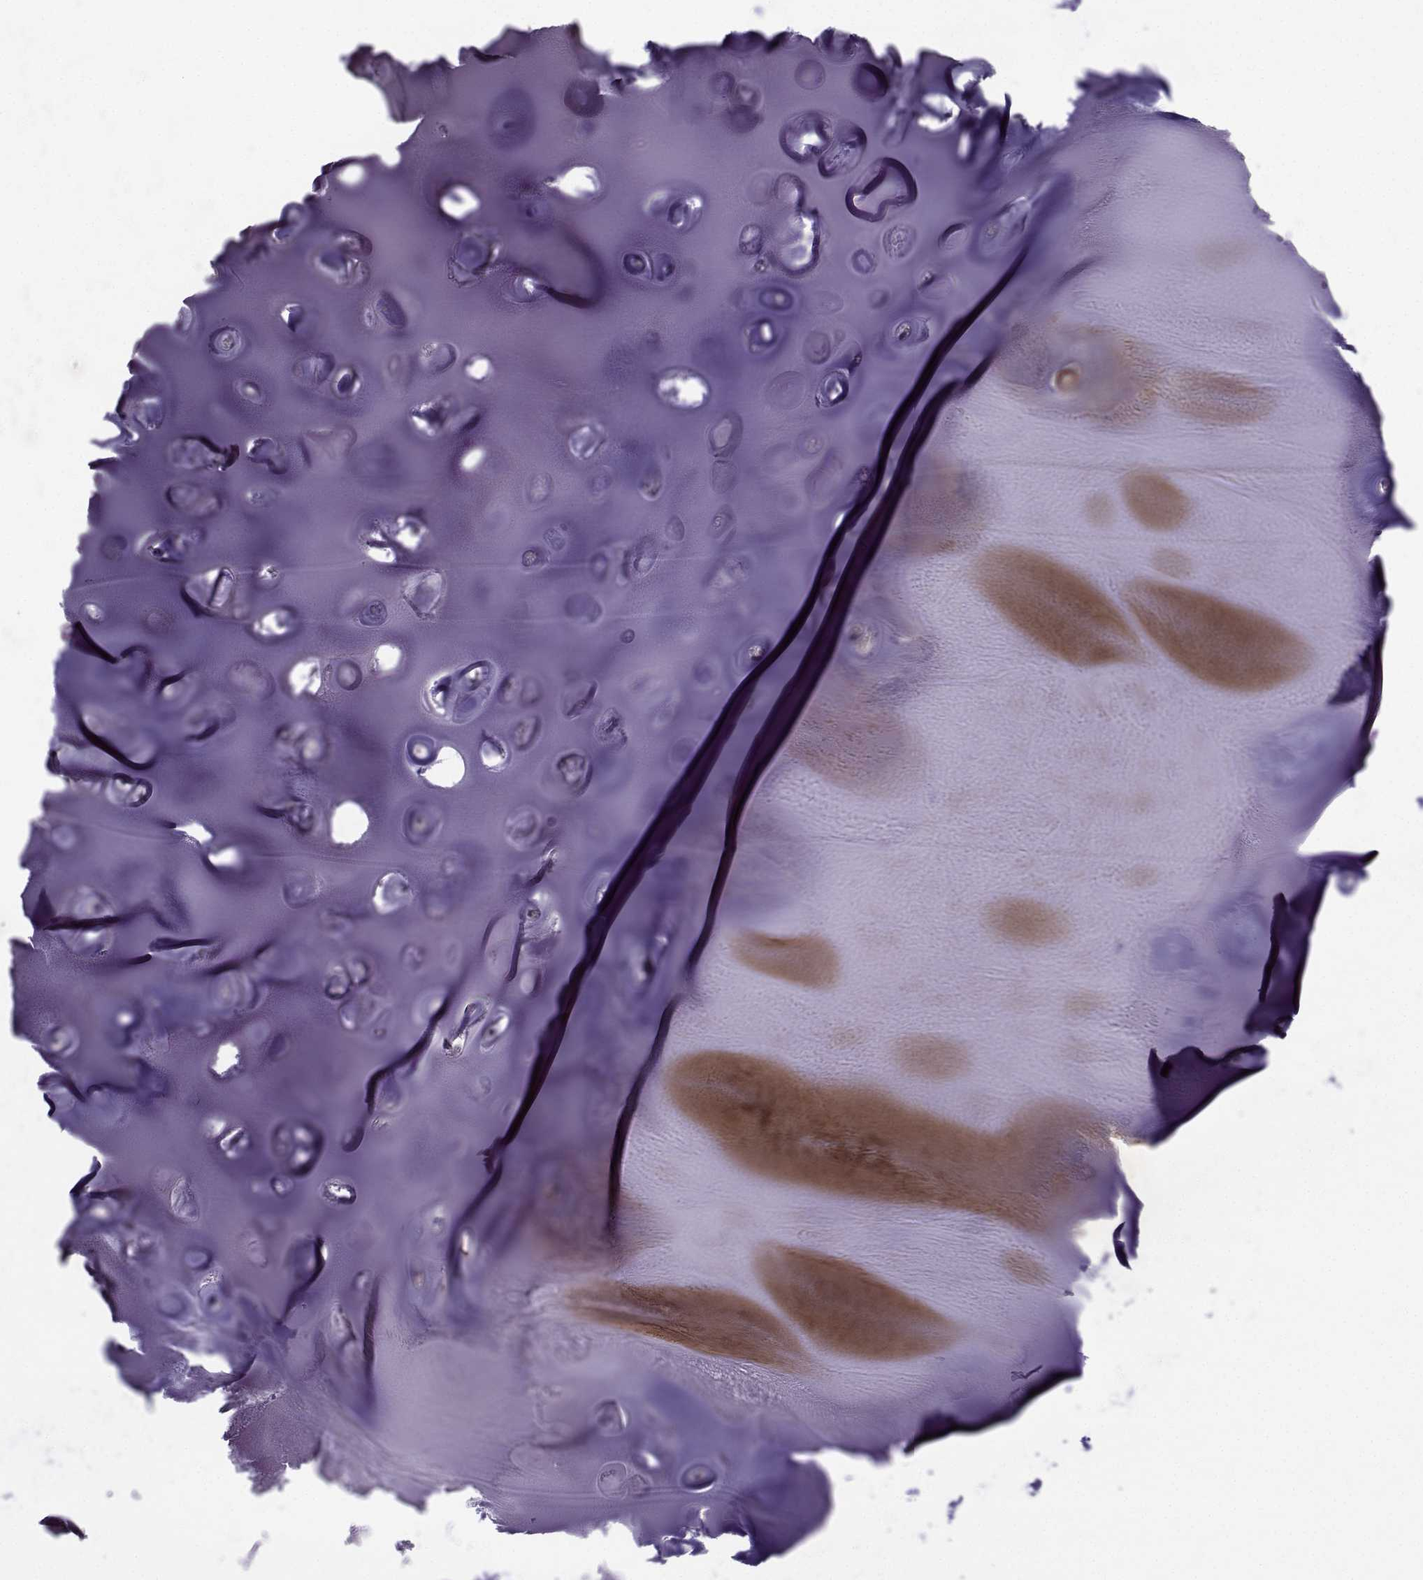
{"staining": {"intensity": "negative", "quantity": "none", "location": "none"}, "tissue": "soft tissue", "cell_type": "Chondrocytes", "image_type": "normal", "snomed": [{"axis": "morphology", "description": "Normal tissue, NOS"}, {"axis": "morphology", "description": "Squamous cell carcinoma, NOS"}, {"axis": "topography", "description": "Cartilage tissue"}, {"axis": "topography", "description": "Lung"}], "caption": "The image exhibits no staining of chondrocytes in normal soft tissue.", "gene": "CARTPT", "patient": {"sex": "male", "age": 66}}